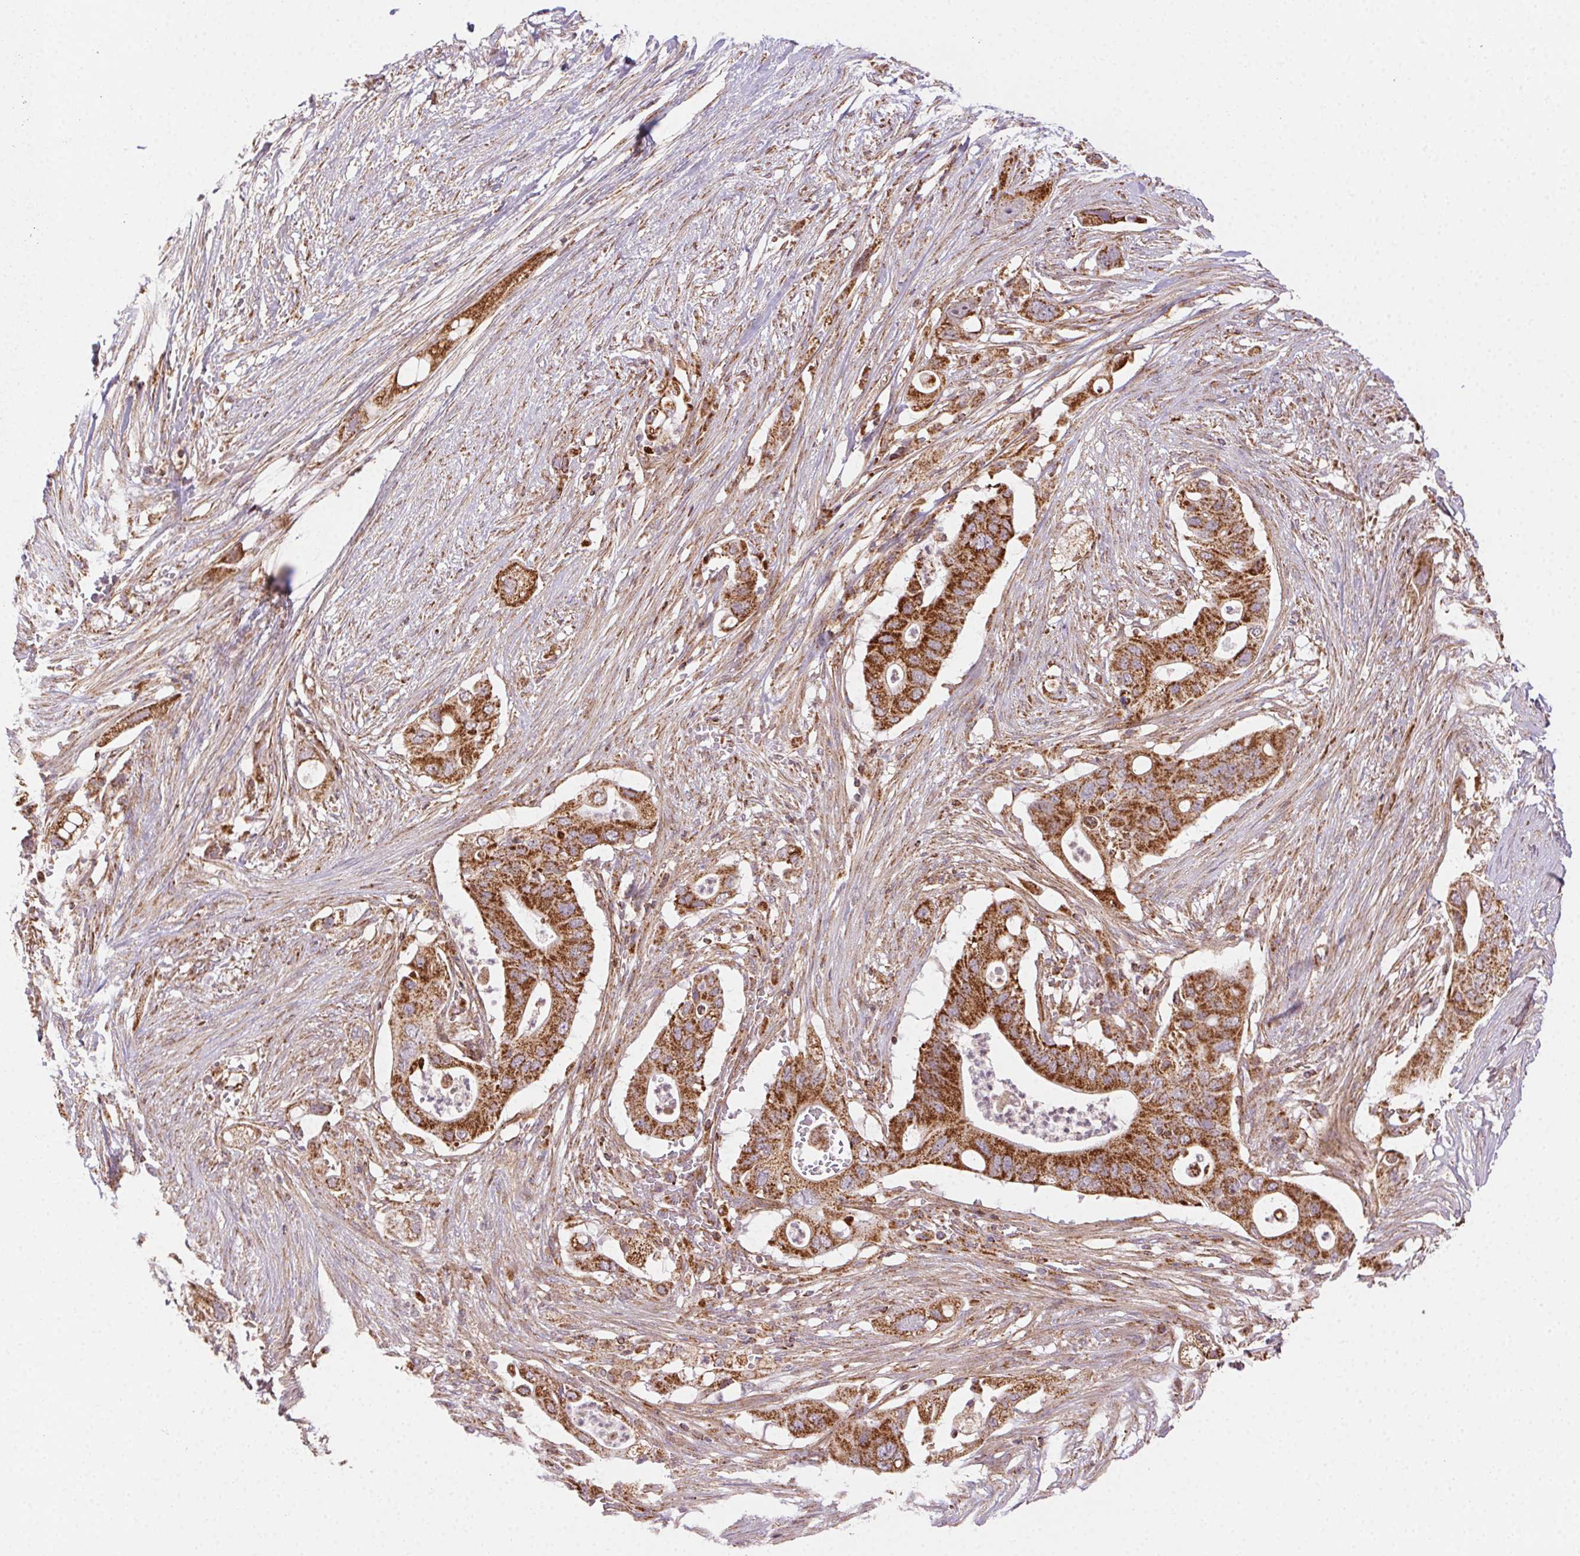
{"staining": {"intensity": "strong", "quantity": ">75%", "location": "cytoplasmic/membranous"}, "tissue": "pancreatic cancer", "cell_type": "Tumor cells", "image_type": "cancer", "snomed": [{"axis": "morphology", "description": "Adenocarcinoma, NOS"}, {"axis": "topography", "description": "Pancreas"}], "caption": "Adenocarcinoma (pancreatic) stained with DAB immunohistochemistry demonstrates high levels of strong cytoplasmic/membranous positivity in approximately >75% of tumor cells.", "gene": "CLPB", "patient": {"sex": "female", "age": 72}}